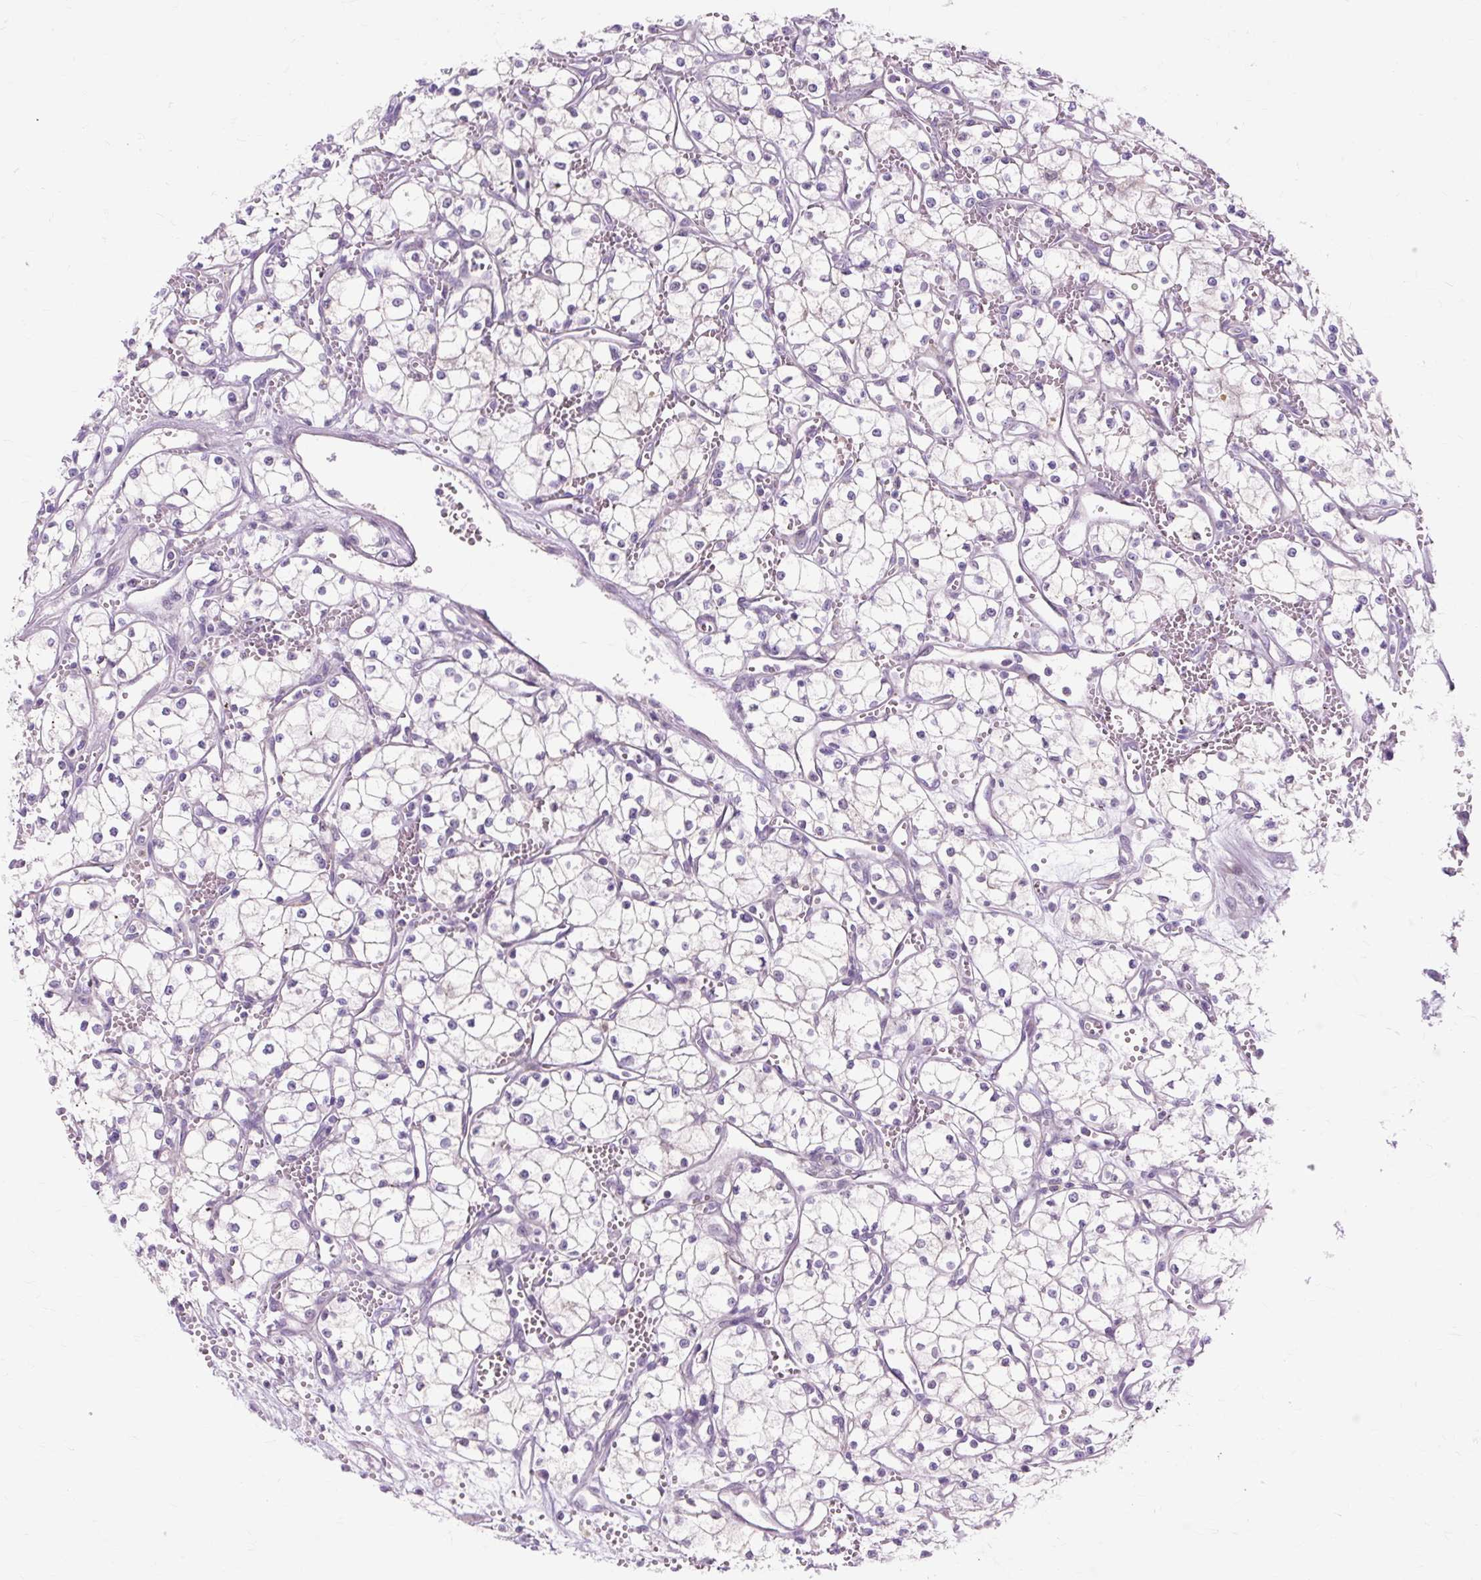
{"staining": {"intensity": "negative", "quantity": "none", "location": "none"}, "tissue": "renal cancer", "cell_type": "Tumor cells", "image_type": "cancer", "snomed": [{"axis": "morphology", "description": "Adenocarcinoma, NOS"}, {"axis": "topography", "description": "Kidney"}], "caption": "IHC of human renal cancer exhibits no expression in tumor cells.", "gene": "ZNF35", "patient": {"sex": "male", "age": 59}}